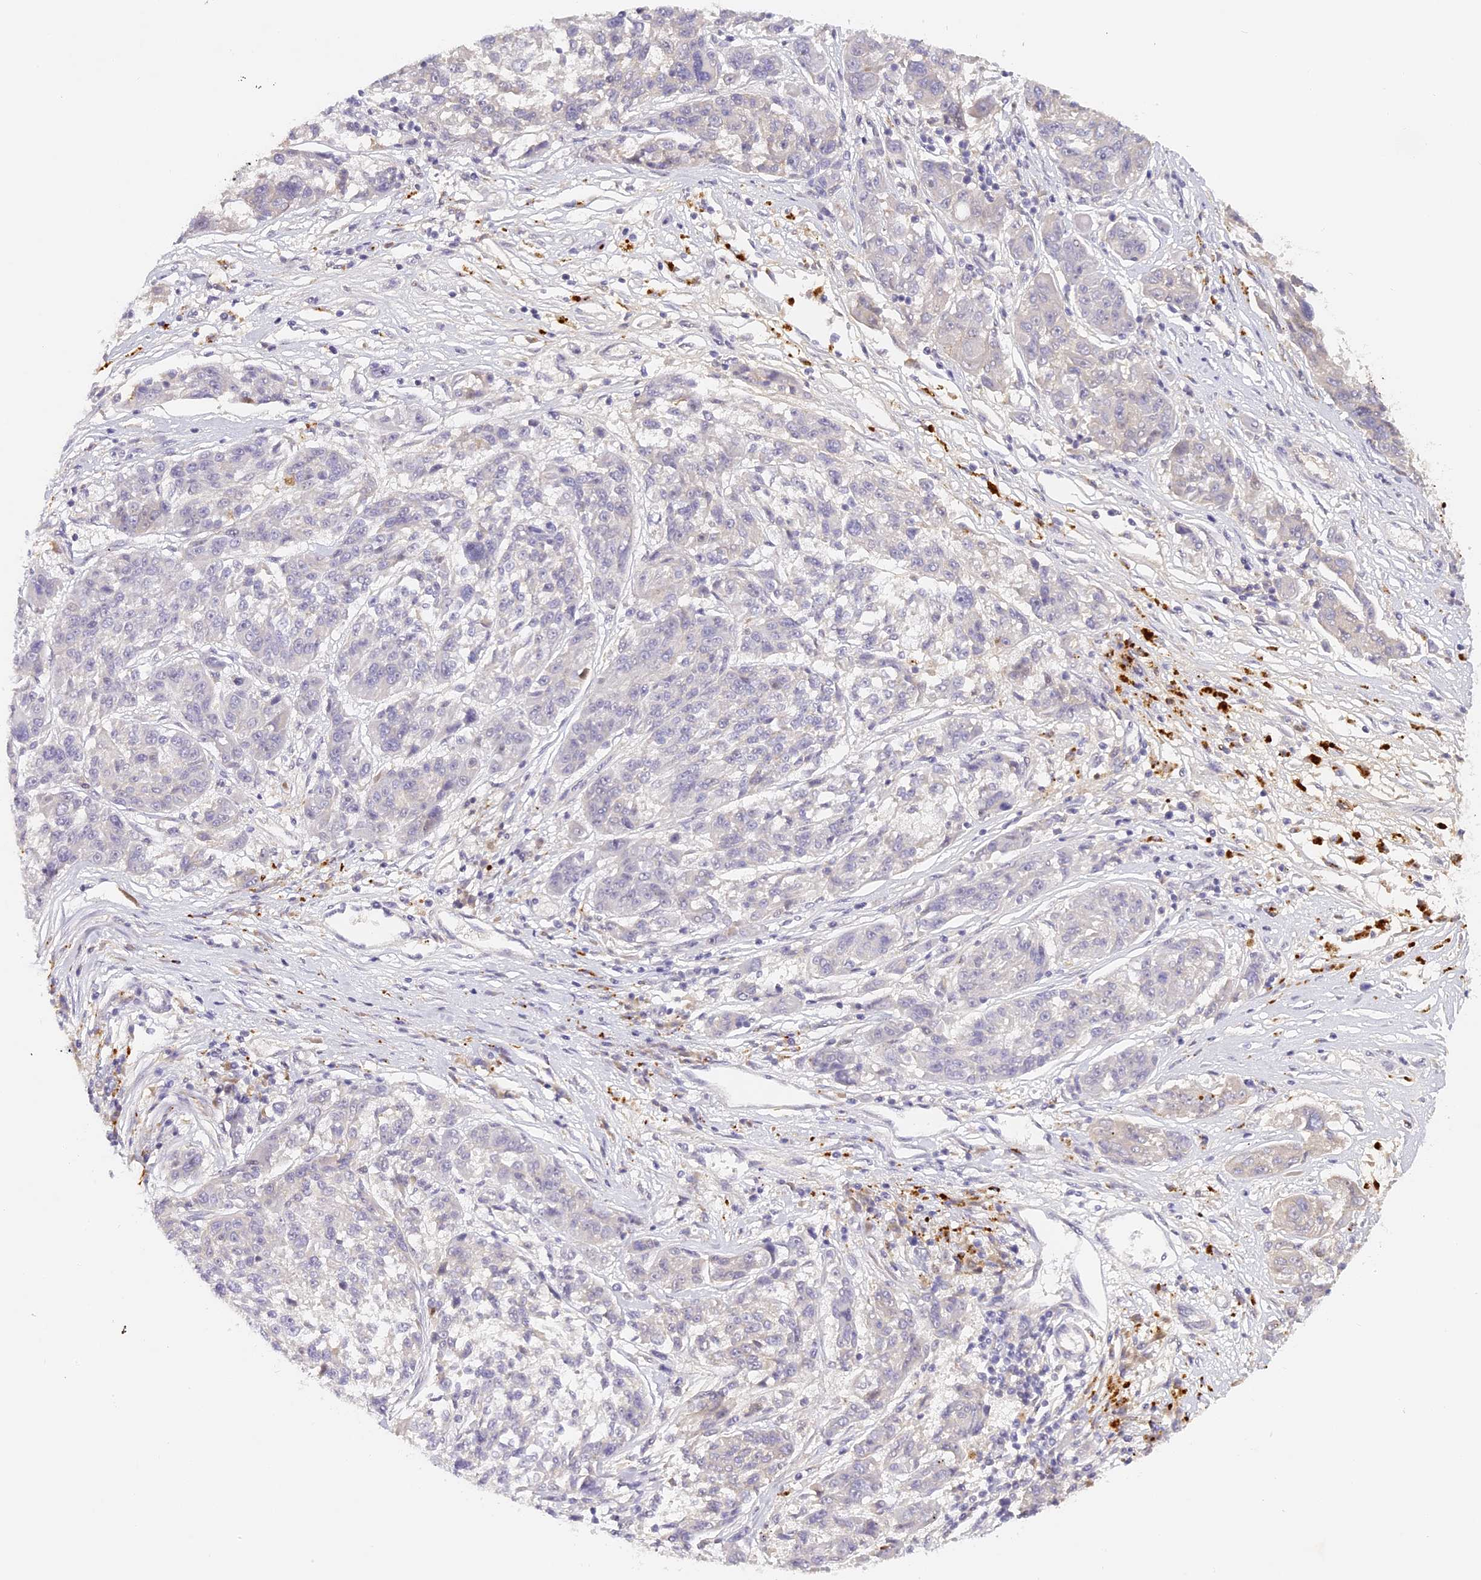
{"staining": {"intensity": "negative", "quantity": "none", "location": "none"}, "tissue": "melanoma", "cell_type": "Tumor cells", "image_type": "cancer", "snomed": [{"axis": "morphology", "description": "Malignant melanoma, NOS"}, {"axis": "topography", "description": "Skin"}], "caption": "Tumor cells show no significant protein positivity in melanoma.", "gene": "ELL3", "patient": {"sex": "male", "age": 53}}